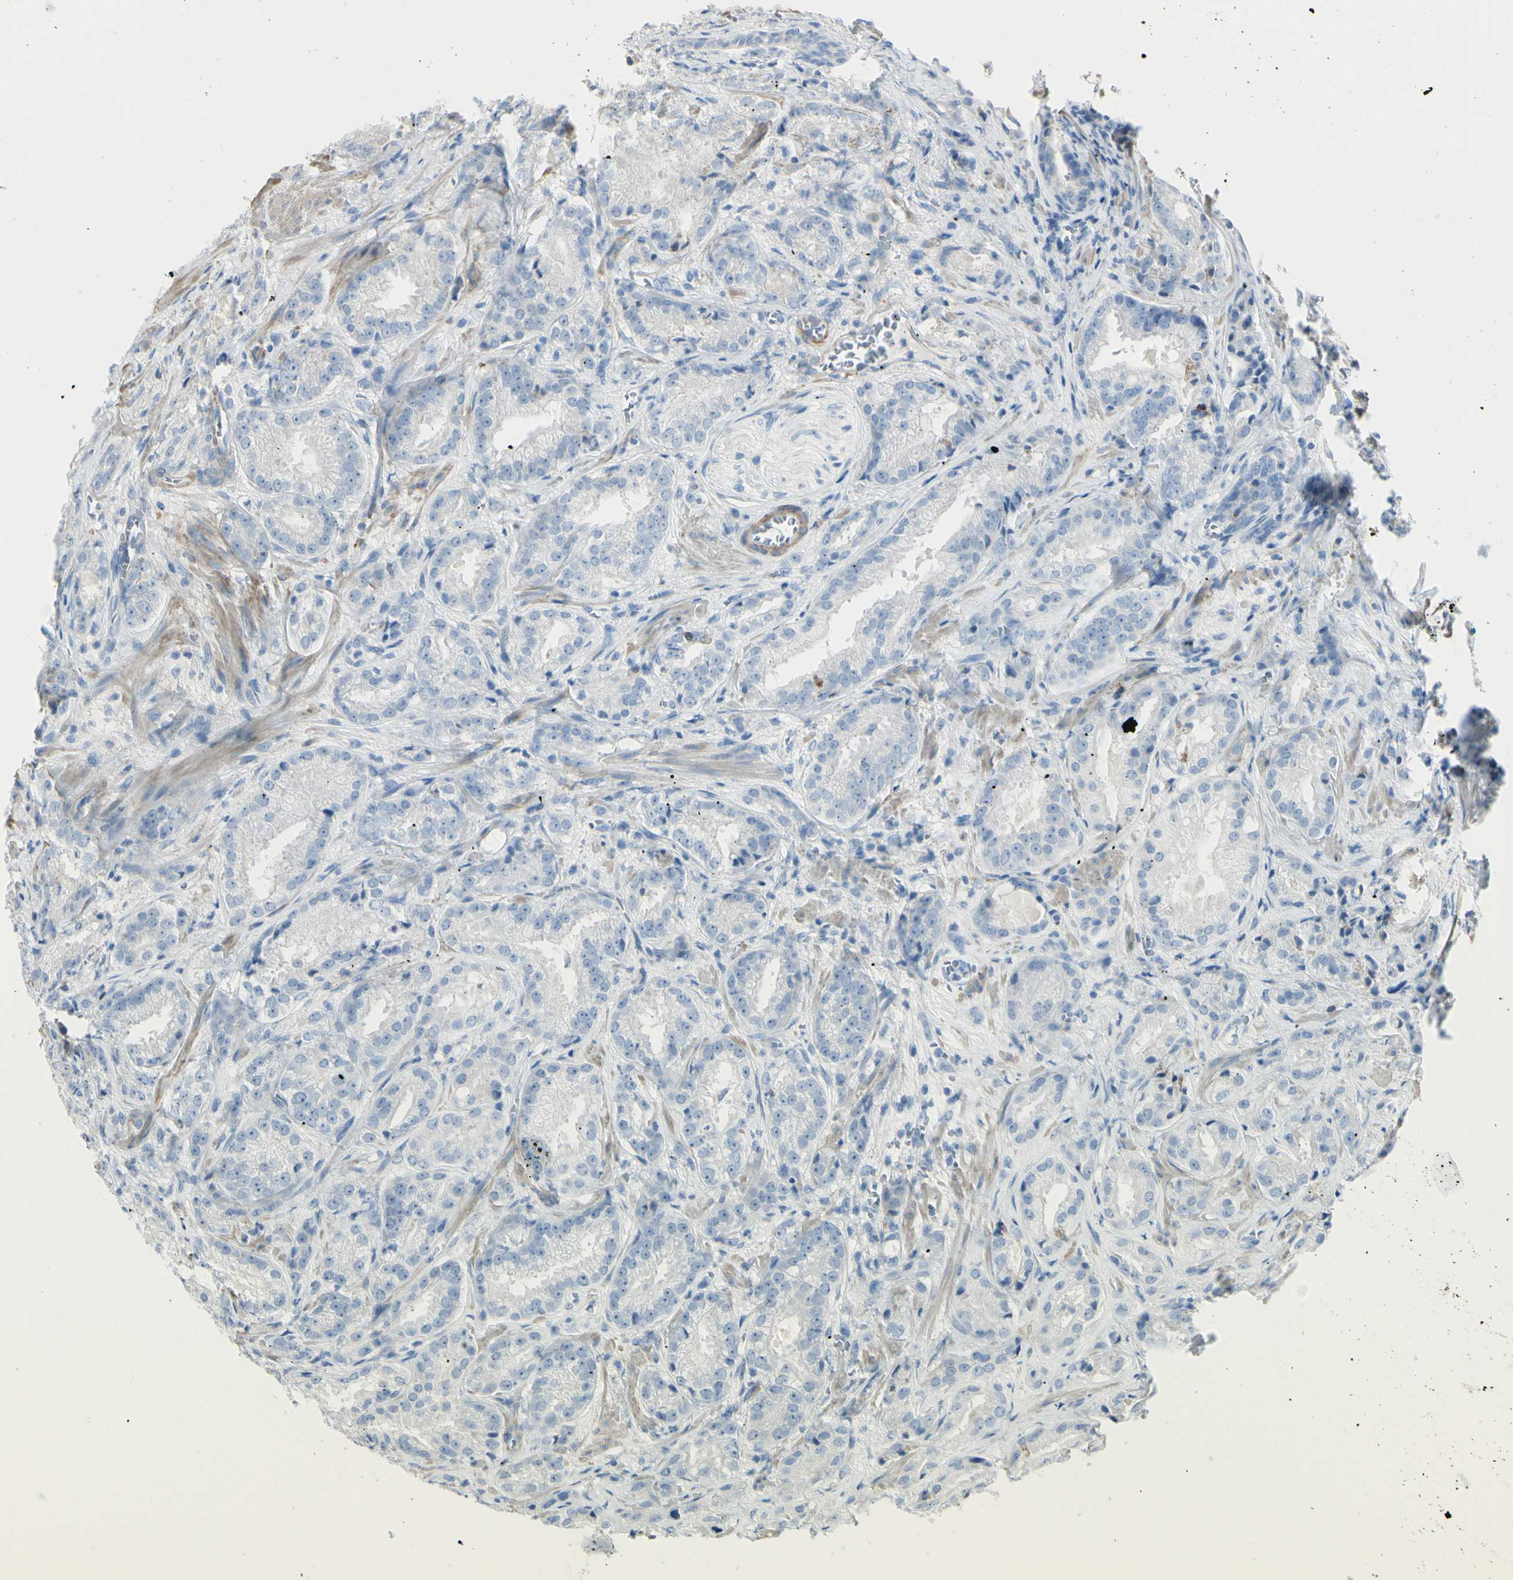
{"staining": {"intensity": "negative", "quantity": "none", "location": "none"}, "tissue": "prostate cancer", "cell_type": "Tumor cells", "image_type": "cancer", "snomed": [{"axis": "morphology", "description": "Adenocarcinoma, High grade"}, {"axis": "topography", "description": "Prostate"}], "caption": "An immunohistochemistry histopathology image of prostate cancer is shown. There is no staining in tumor cells of prostate cancer. The staining is performed using DAB (3,3'-diaminobenzidine) brown chromogen with nuclei counter-stained in using hematoxylin.", "gene": "NCBP2L", "patient": {"sex": "male", "age": 64}}